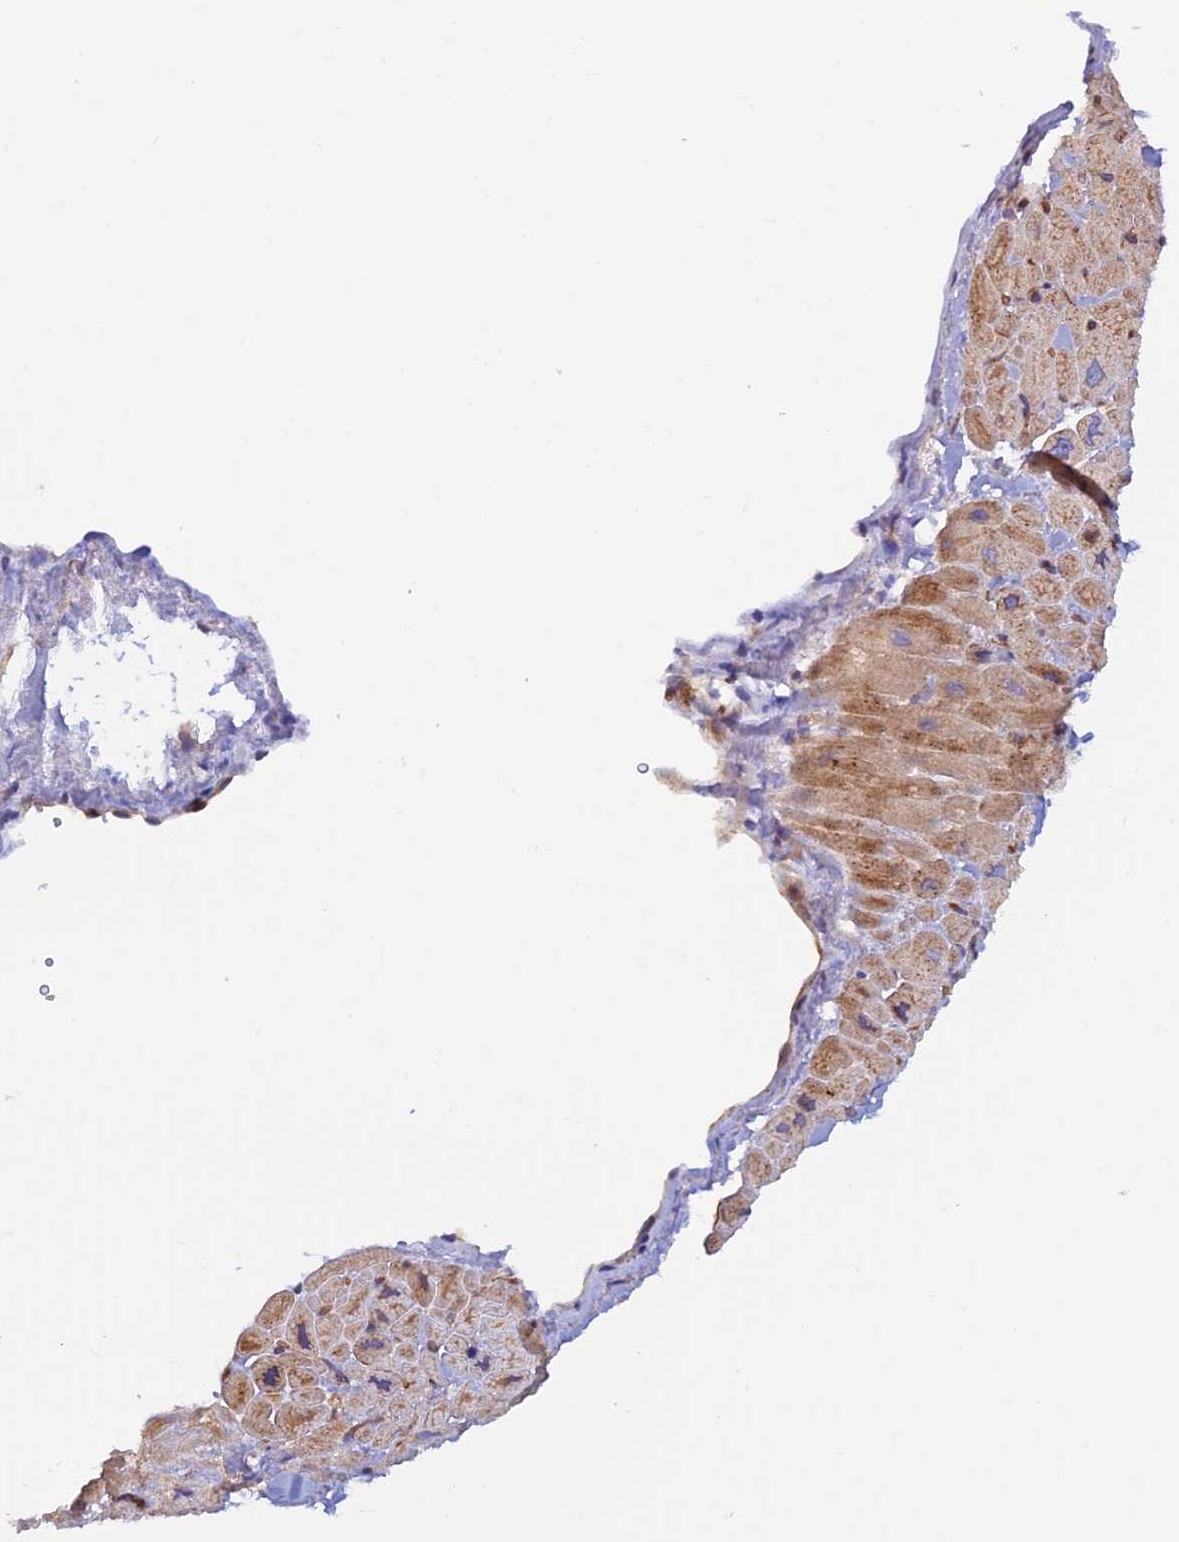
{"staining": {"intensity": "moderate", "quantity": "25%-75%", "location": "cytoplasmic/membranous"}, "tissue": "heart muscle", "cell_type": "Cardiomyocytes", "image_type": "normal", "snomed": [{"axis": "morphology", "description": "Normal tissue, NOS"}, {"axis": "topography", "description": "Heart"}], "caption": "This is an image of immunohistochemistry staining of normal heart muscle, which shows moderate expression in the cytoplasmic/membranous of cardiomyocytes.", "gene": "GMCL1", "patient": {"sex": "male", "age": 65}}